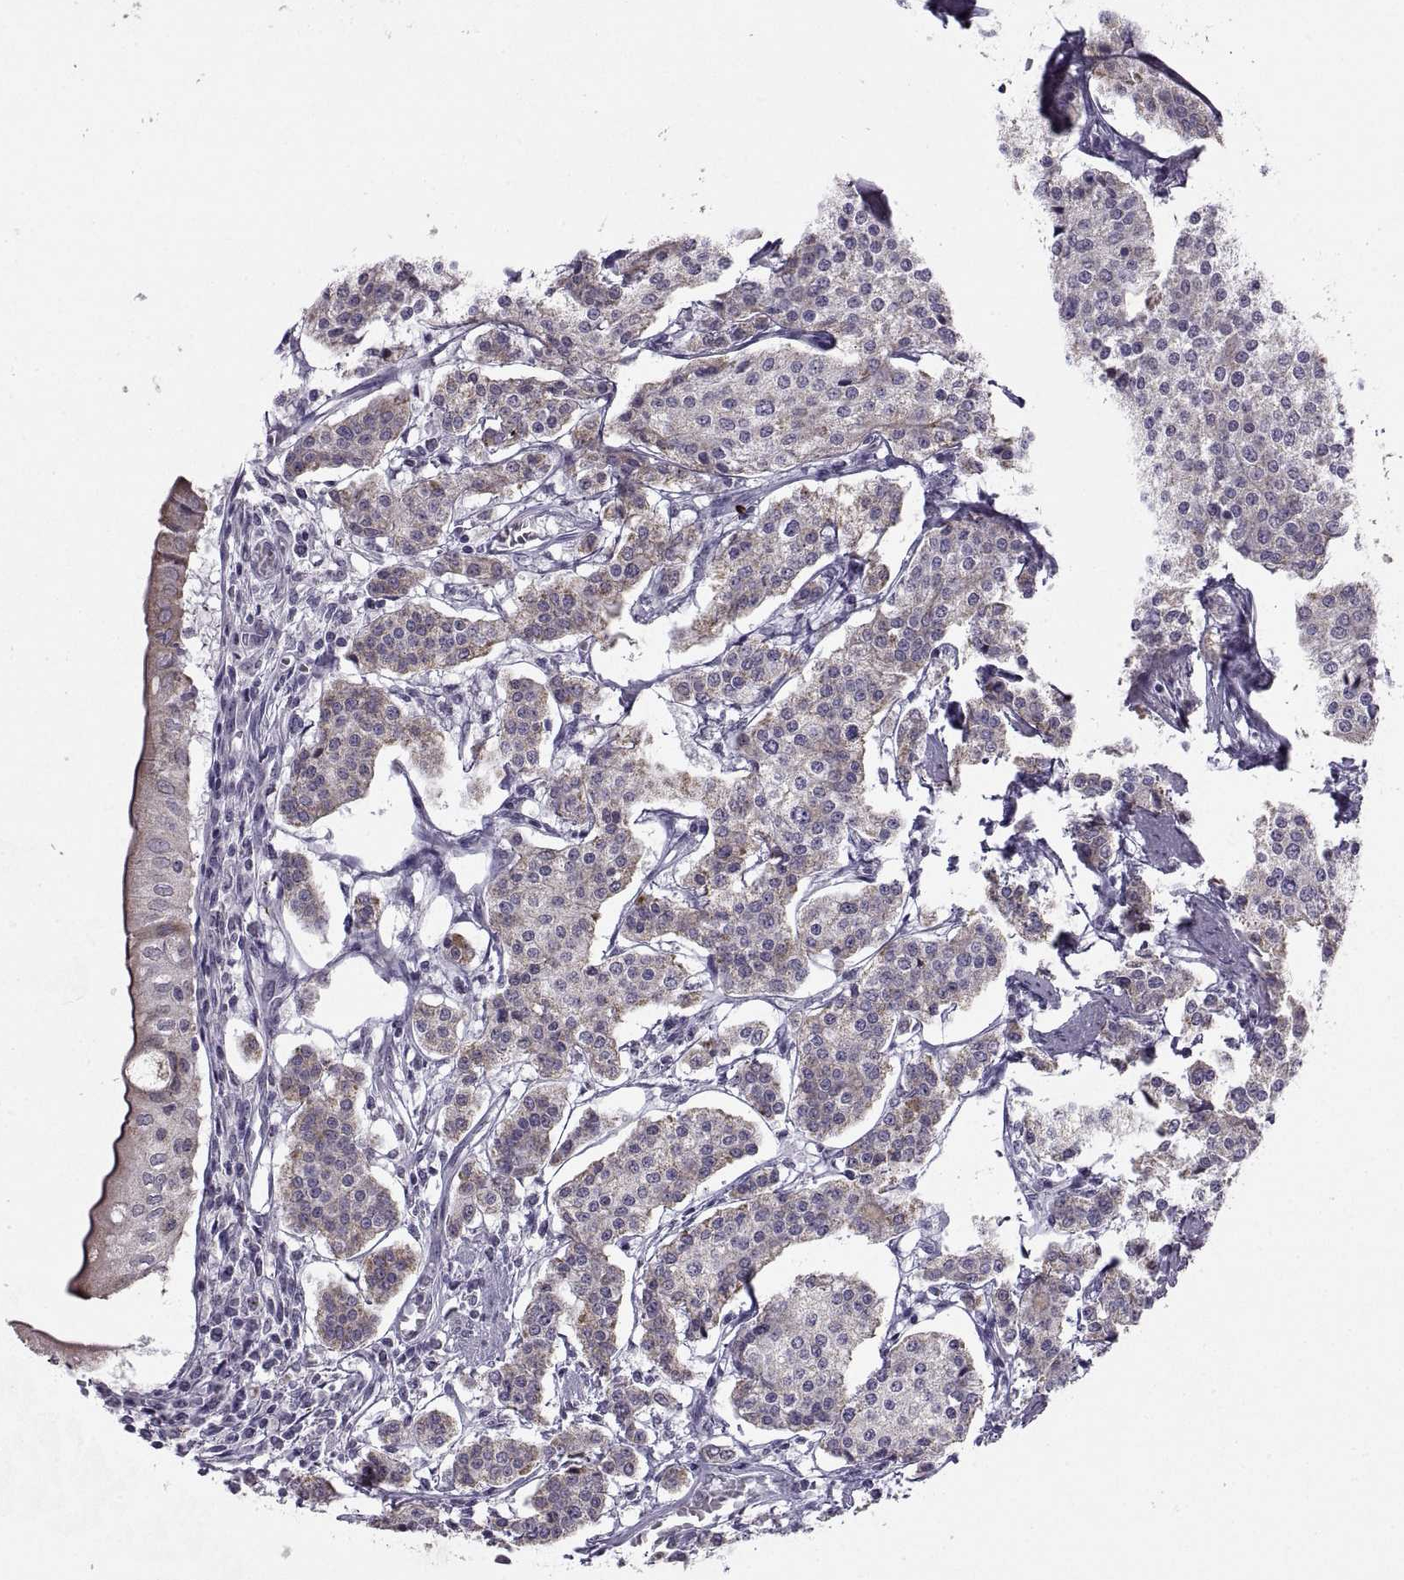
{"staining": {"intensity": "moderate", "quantity": "25%-75%", "location": "cytoplasmic/membranous"}, "tissue": "carcinoid", "cell_type": "Tumor cells", "image_type": "cancer", "snomed": [{"axis": "morphology", "description": "Carcinoid, malignant, NOS"}, {"axis": "topography", "description": "Small intestine"}], "caption": "High-power microscopy captured an IHC image of carcinoid, revealing moderate cytoplasmic/membranous staining in about 25%-75% of tumor cells.", "gene": "ASIC2", "patient": {"sex": "female", "age": 65}}